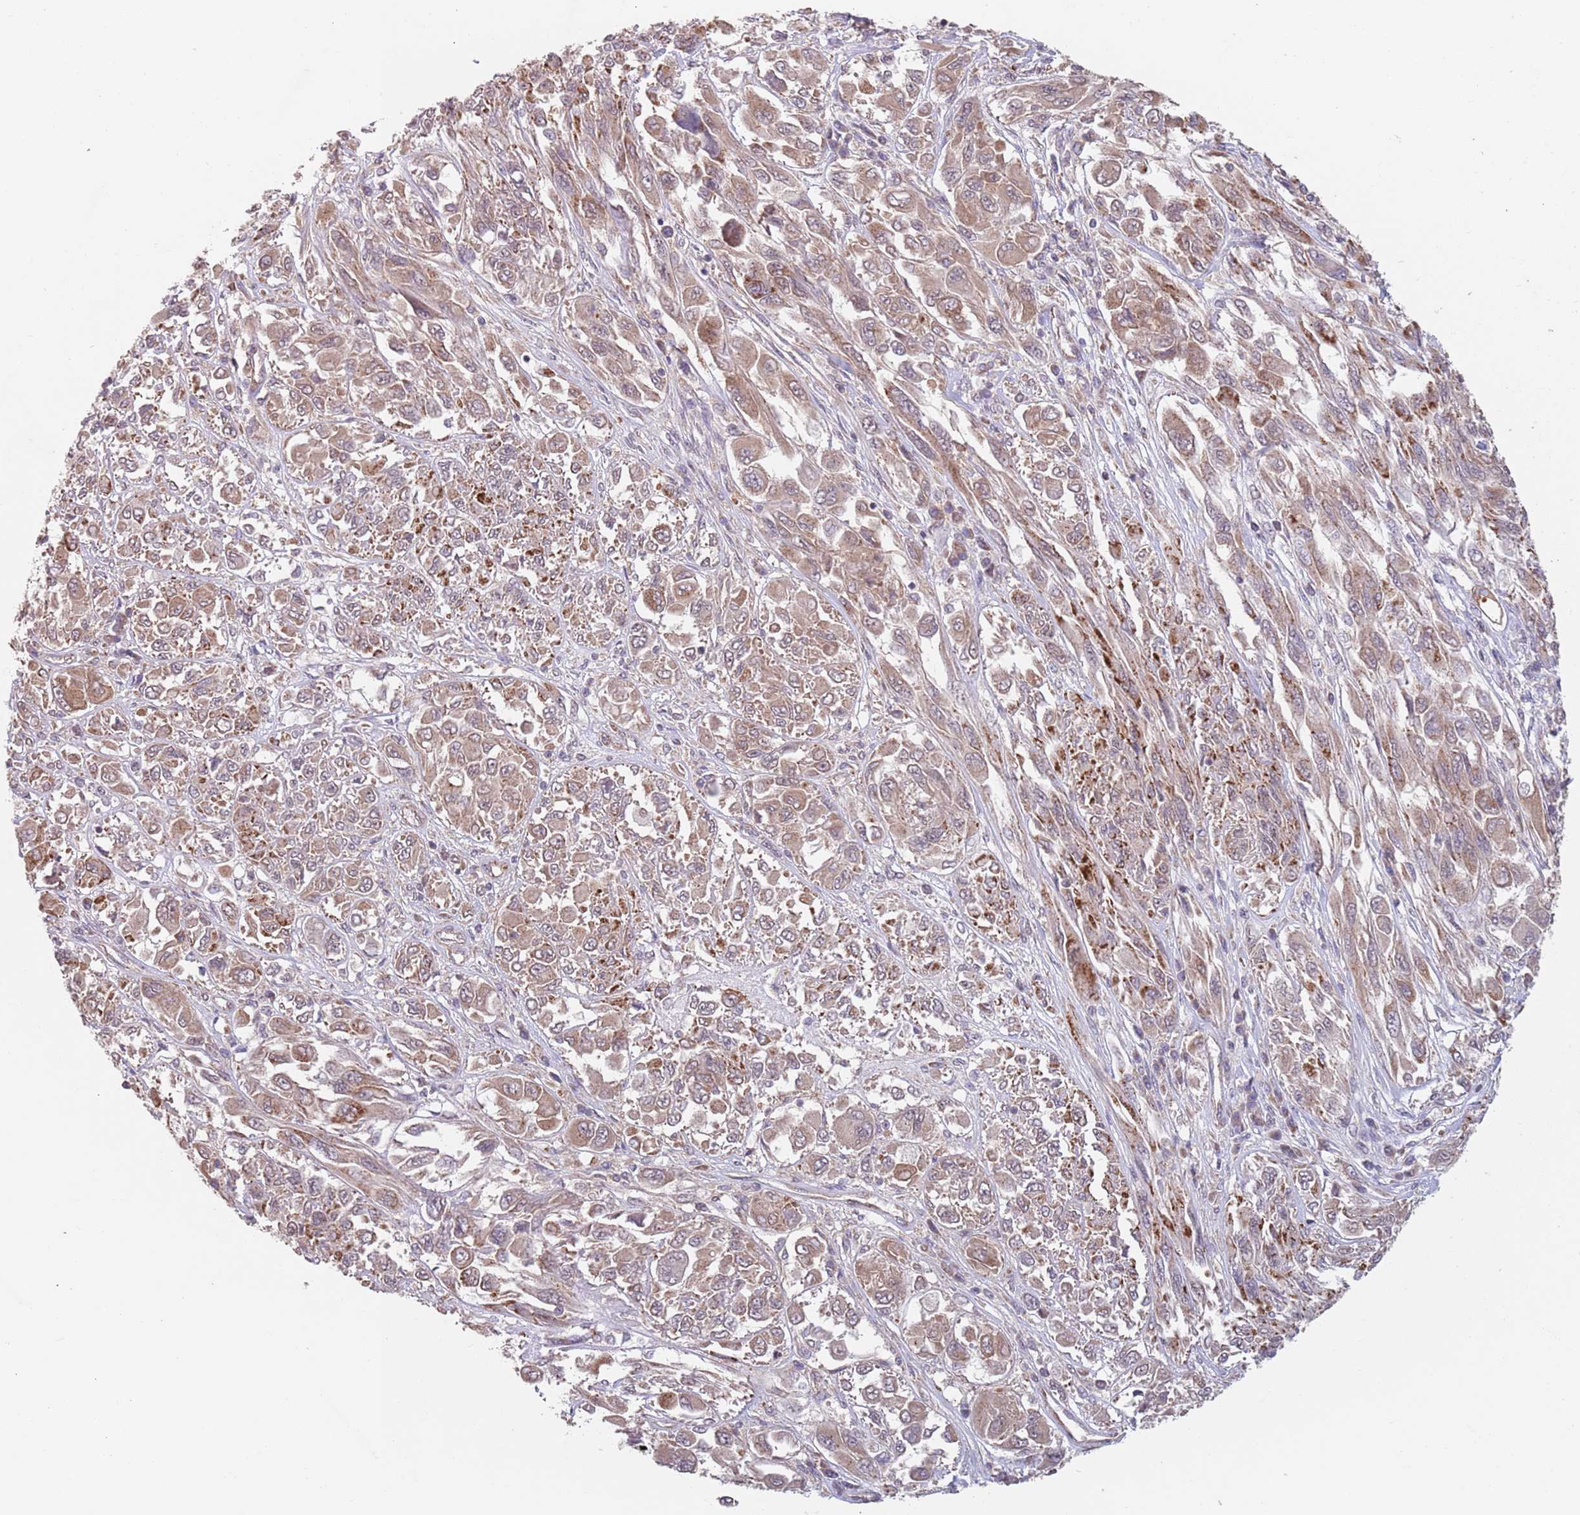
{"staining": {"intensity": "weak", "quantity": ">75%", "location": "cytoplasmic/membranous,nuclear"}, "tissue": "melanoma", "cell_type": "Tumor cells", "image_type": "cancer", "snomed": [{"axis": "morphology", "description": "Malignant melanoma, NOS"}, {"axis": "topography", "description": "Skin"}], "caption": "An image of malignant melanoma stained for a protein displays weak cytoplasmic/membranous and nuclear brown staining in tumor cells. (DAB = brown stain, brightfield microscopy at high magnification).", "gene": "CHD9", "patient": {"sex": "female", "age": 91}}